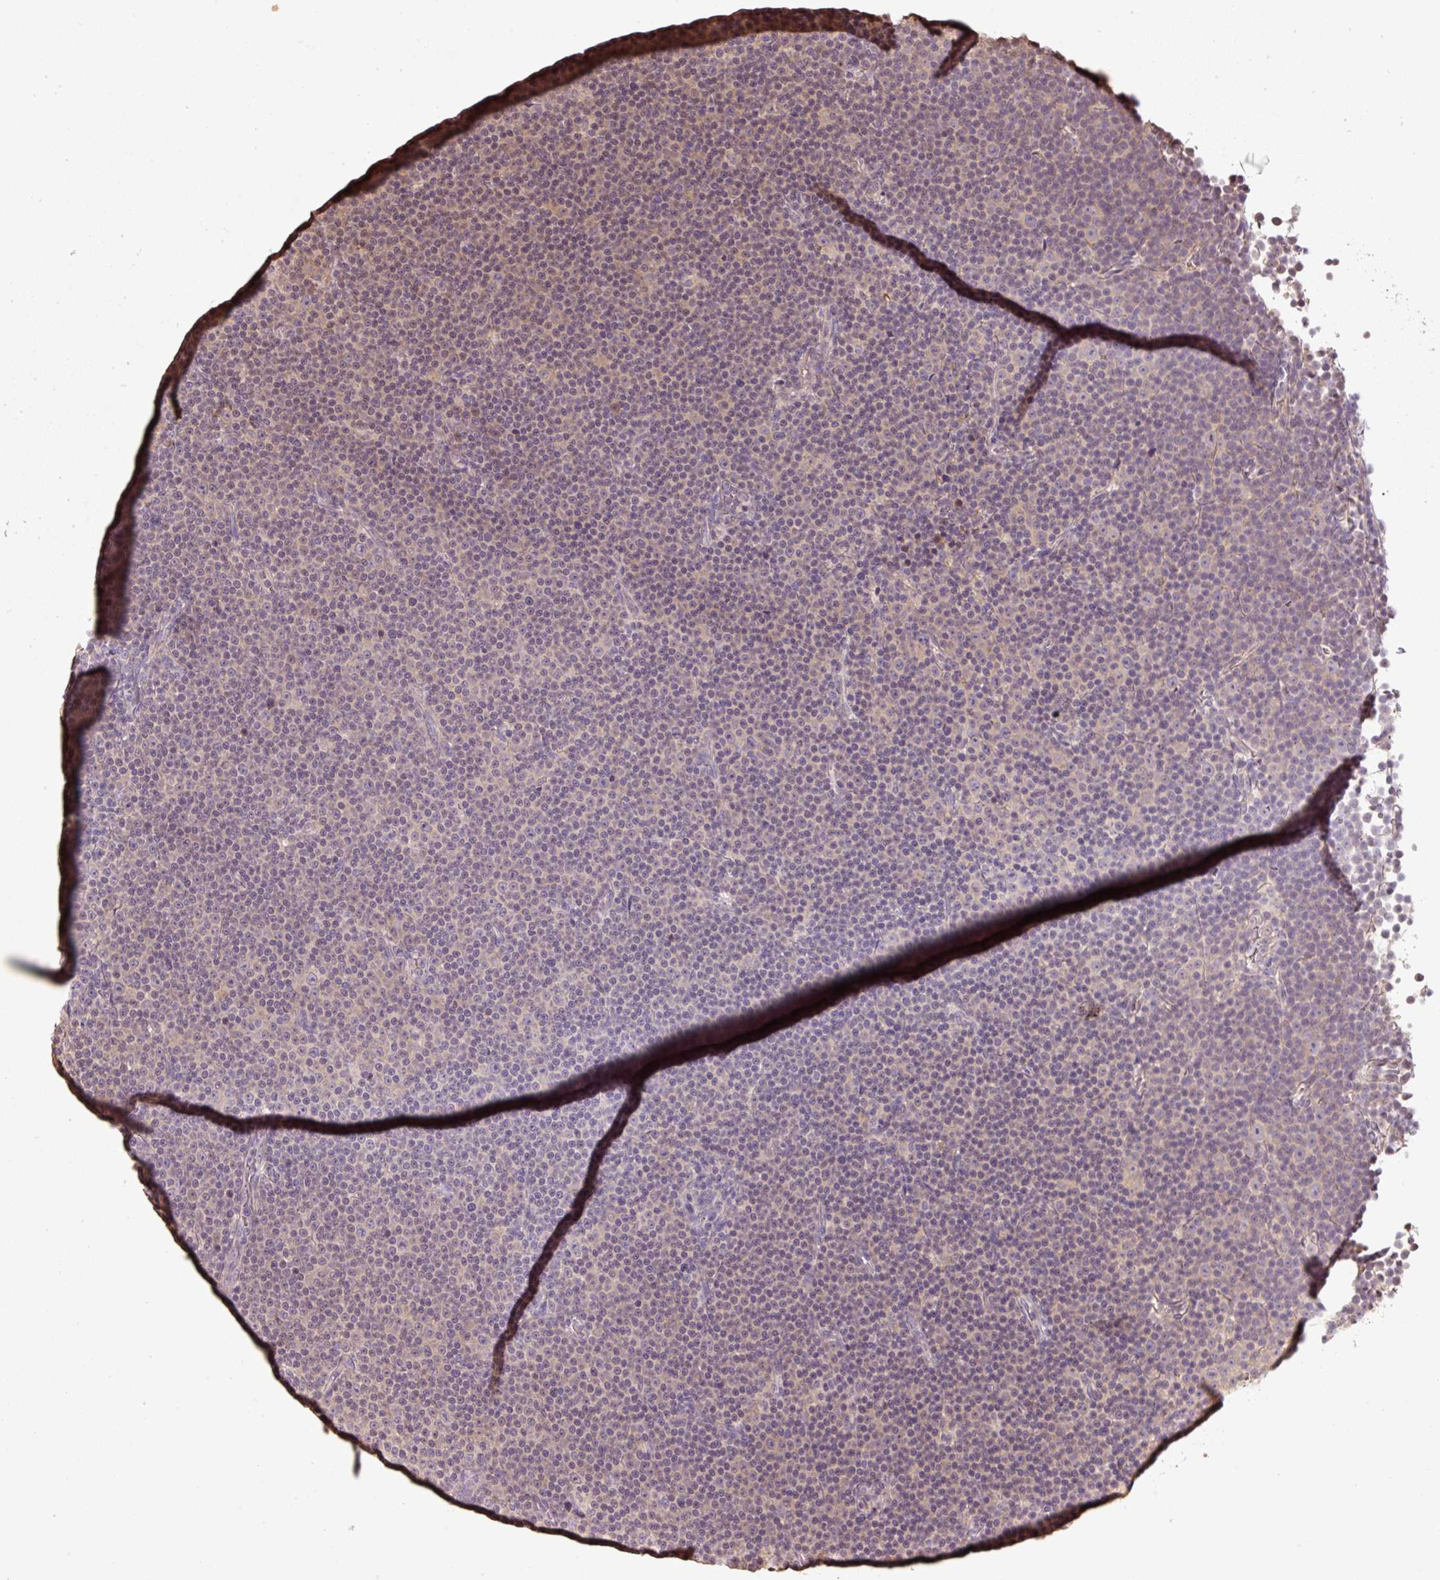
{"staining": {"intensity": "weak", "quantity": "25%-75%", "location": "nuclear"}, "tissue": "lymphoma", "cell_type": "Tumor cells", "image_type": "cancer", "snomed": [{"axis": "morphology", "description": "Malignant lymphoma, non-Hodgkin's type, Low grade"}, {"axis": "topography", "description": "Lymph node"}], "caption": "A low amount of weak nuclear expression is present in about 25%-75% of tumor cells in lymphoma tissue.", "gene": "TMEM170B", "patient": {"sex": "female", "age": 67}}